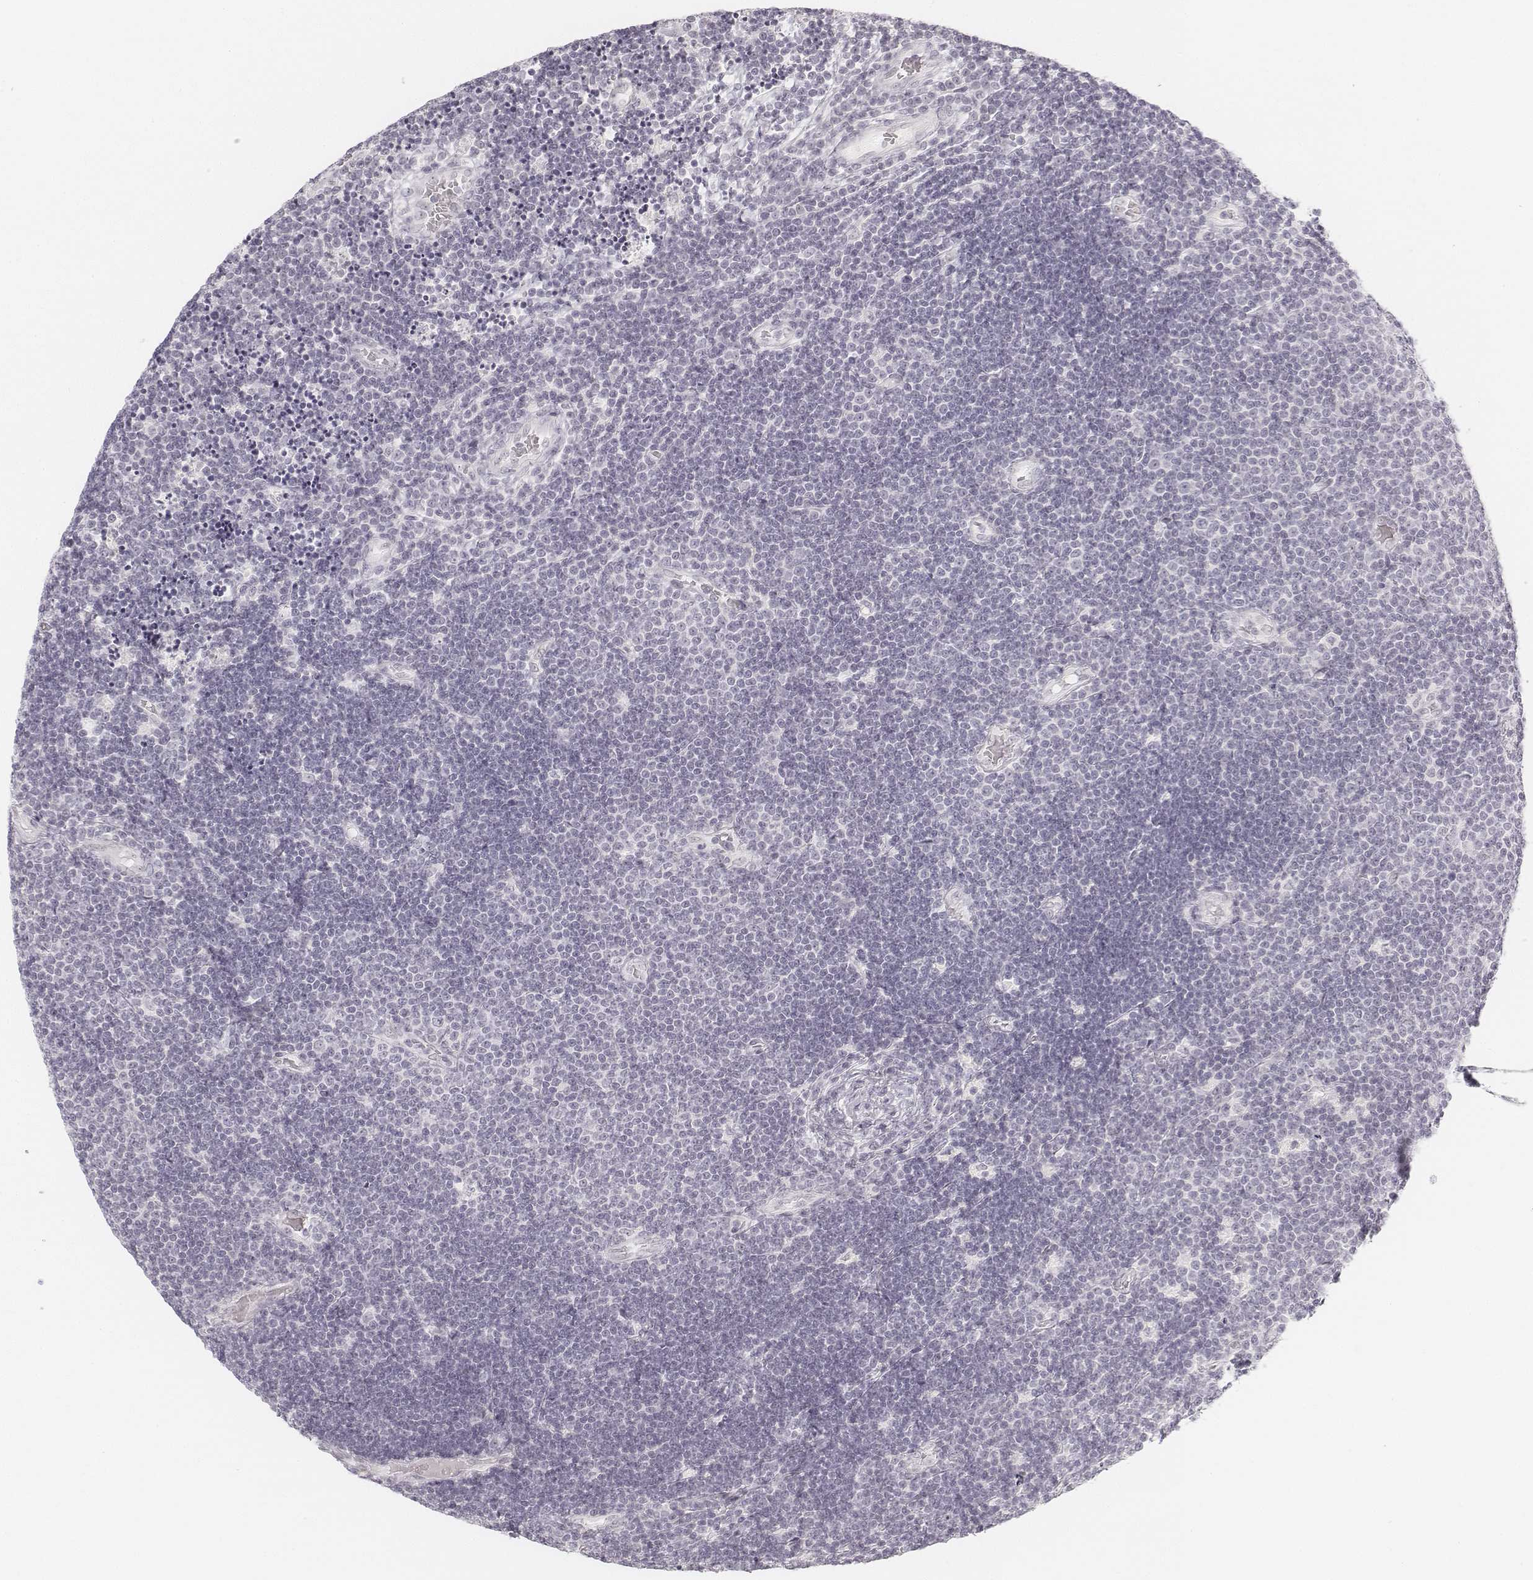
{"staining": {"intensity": "negative", "quantity": "none", "location": "none"}, "tissue": "lymphoma", "cell_type": "Tumor cells", "image_type": "cancer", "snomed": [{"axis": "morphology", "description": "Malignant lymphoma, non-Hodgkin's type, Low grade"}, {"axis": "topography", "description": "Brain"}], "caption": "A micrograph of malignant lymphoma, non-Hodgkin's type (low-grade) stained for a protein shows no brown staining in tumor cells. (DAB immunohistochemistry, high magnification).", "gene": "KRTAP2-1", "patient": {"sex": "female", "age": 66}}